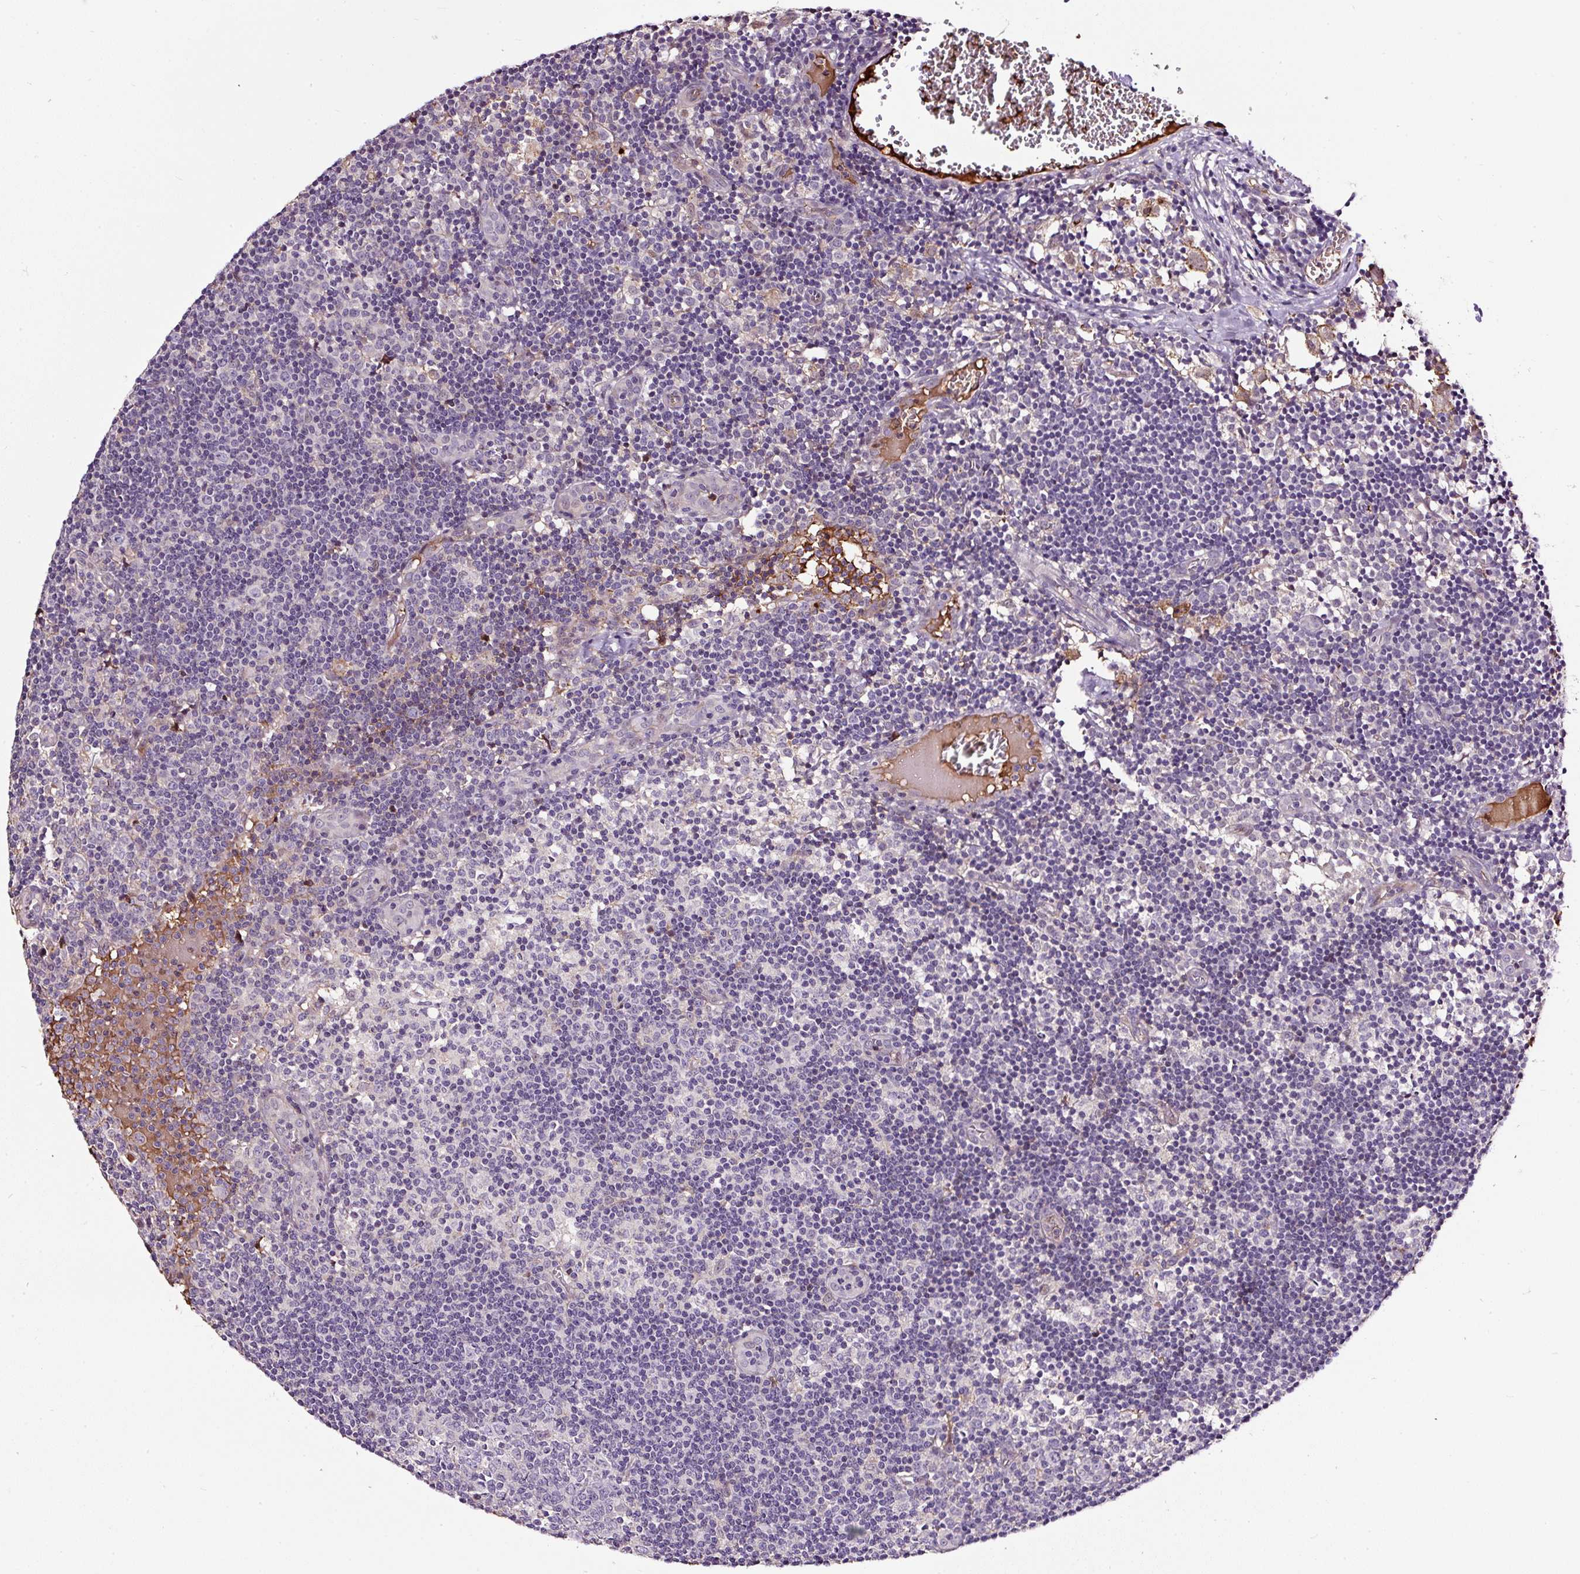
{"staining": {"intensity": "negative", "quantity": "none", "location": "none"}, "tissue": "lymph node", "cell_type": "Germinal center cells", "image_type": "normal", "snomed": [{"axis": "morphology", "description": "Normal tissue, NOS"}, {"axis": "topography", "description": "Lymph node"}], "caption": "High power microscopy photomicrograph of an immunohistochemistry (IHC) histopathology image of benign lymph node, revealing no significant staining in germinal center cells.", "gene": "LRRC24", "patient": {"sex": "female", "age": 45}}